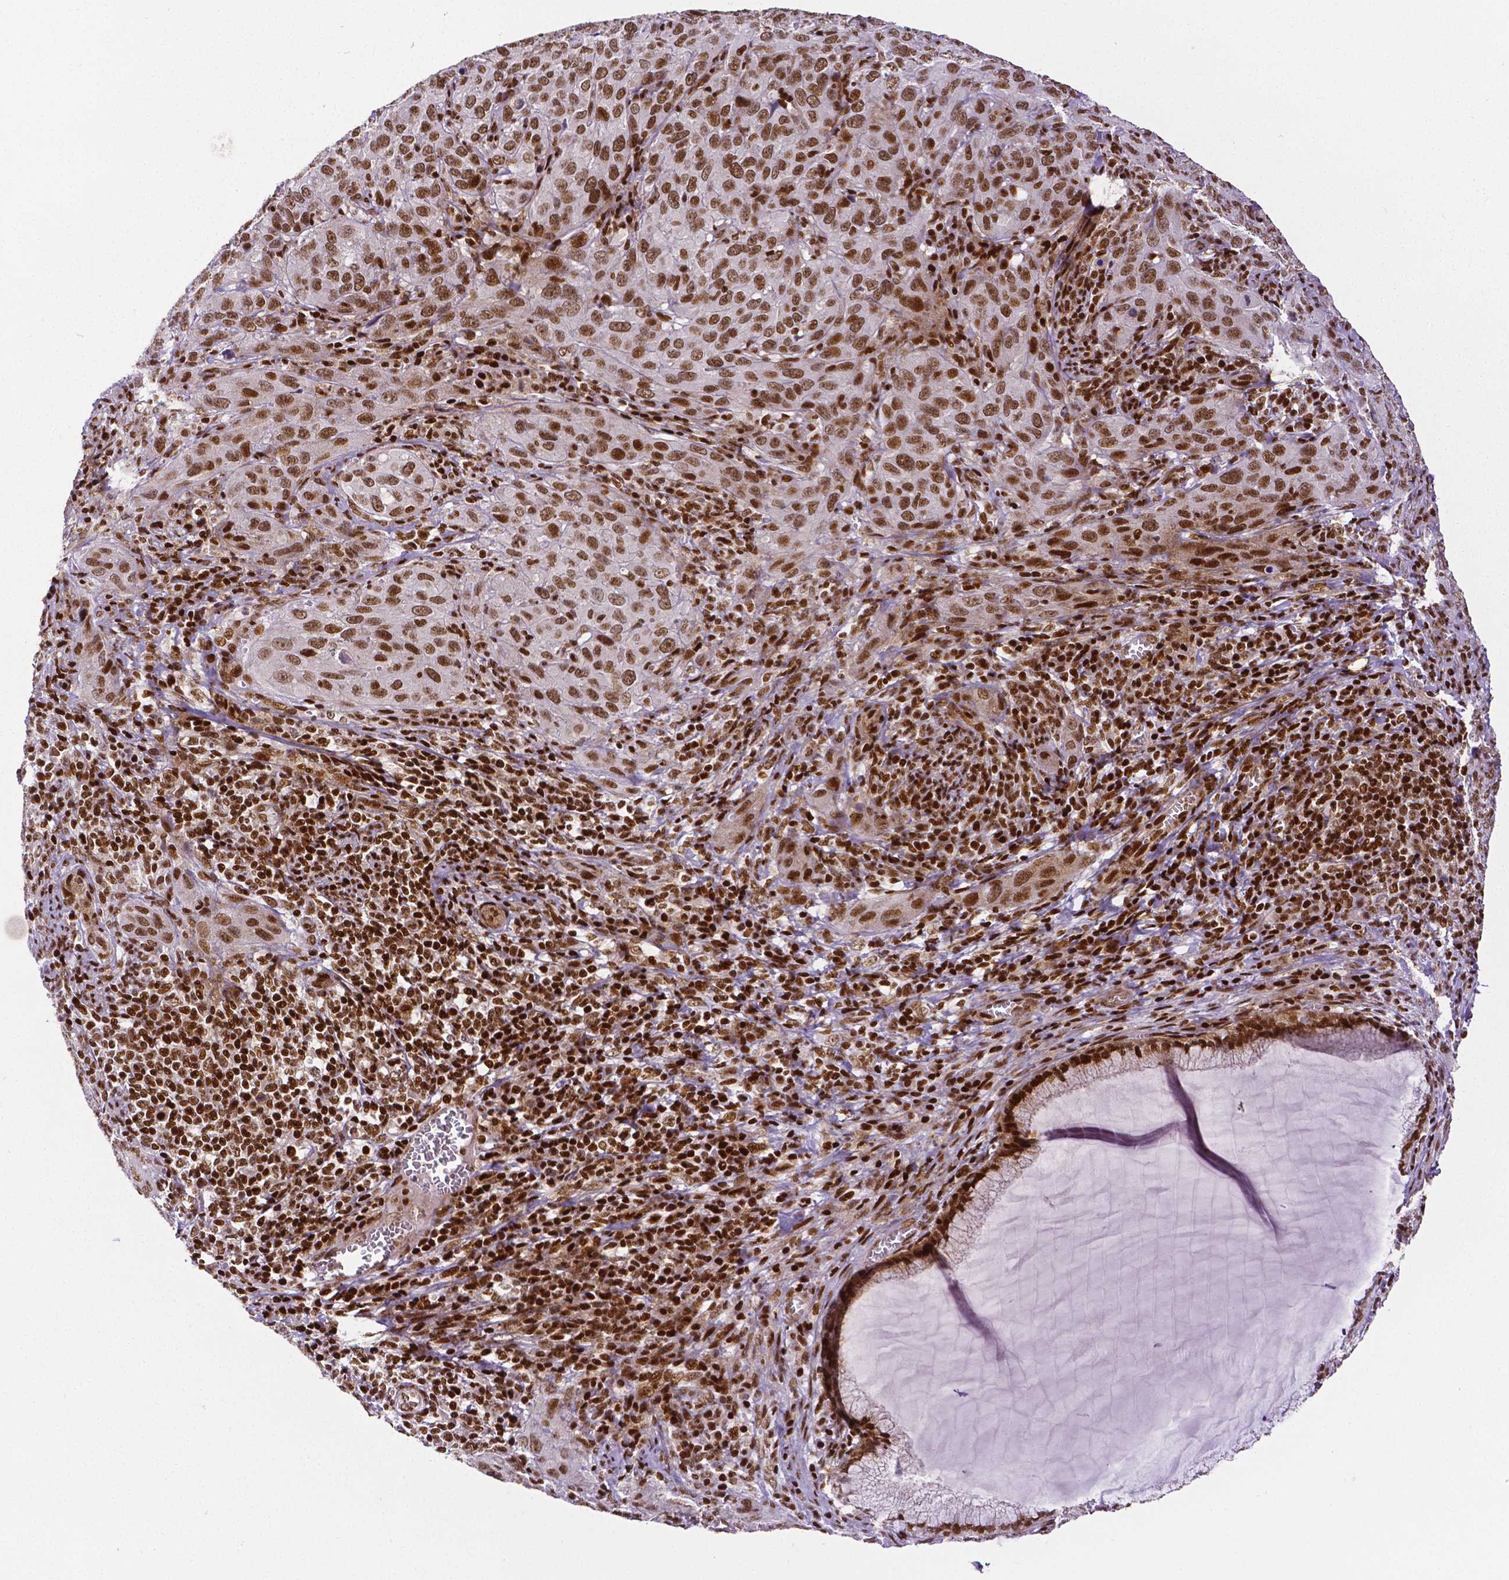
{"staining": {"intensity": "strong", "quantity": ">75%", "location": "nuclear"}, "tissue": "cervical cancer", "cell_type": "Tumor cells", "image_type": "cancer", "snomed": [{"axis": "morphology", "description": "Normal tissue, NOS"}, {"axis": "morphology", "description": "Squamous cell carcinoma, NOS"}, {"axis": "topography", "description": "Cervix"}], "caption": "Protein staining of cervical cancer (squamous cell carcinoma) tissue exhibits strong nuclear positivity in about >75% of tumor cells. Using DAB (3,3'-diaminobenzidine) (brown) and hematoxylin (blue) stains, captured at high magnification using brightfield microscopy.", "gene": "CTCF", "patient": {"sex": "female", "age": 51}}